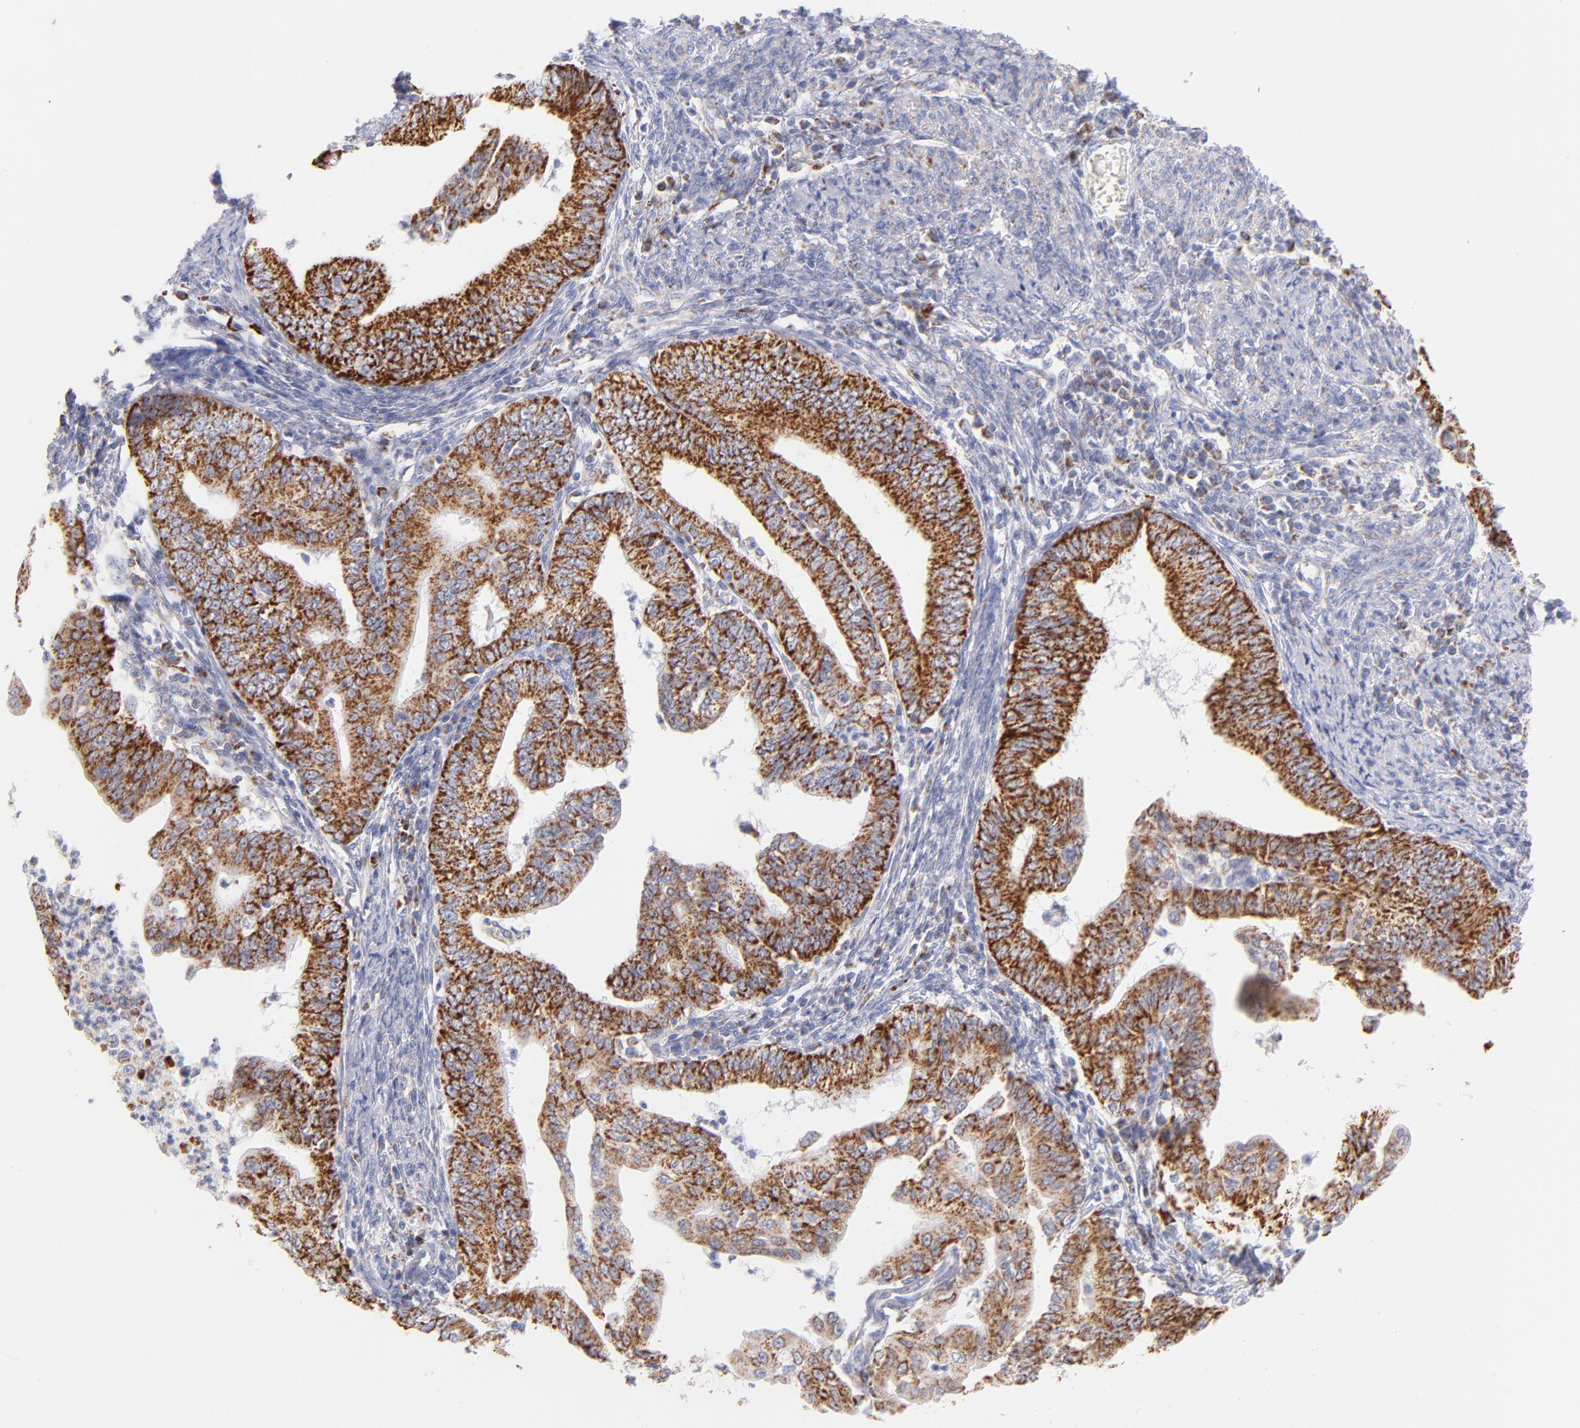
{"staining": {"intensity": "strong", "quantity": ">75%", "location": "cytoplasmic/membranous"}, "tissue": "endometrial cancer", "cell_type": "Tumor cells", "image_type": "cancer", "snomed": [{"axis": "morphology", "description": "Adenocarcinoma, NOS"}, {"axis": "topography", "description": "Endometrium"}], "caption": "Protein staining shows strong cytoplasmic/membranous positivity in approximately >75% of tumor cells in adenocarcinoma (endometrial).", "gene": "AIFM1", "patient": {"sex": "female", "age": 66}}